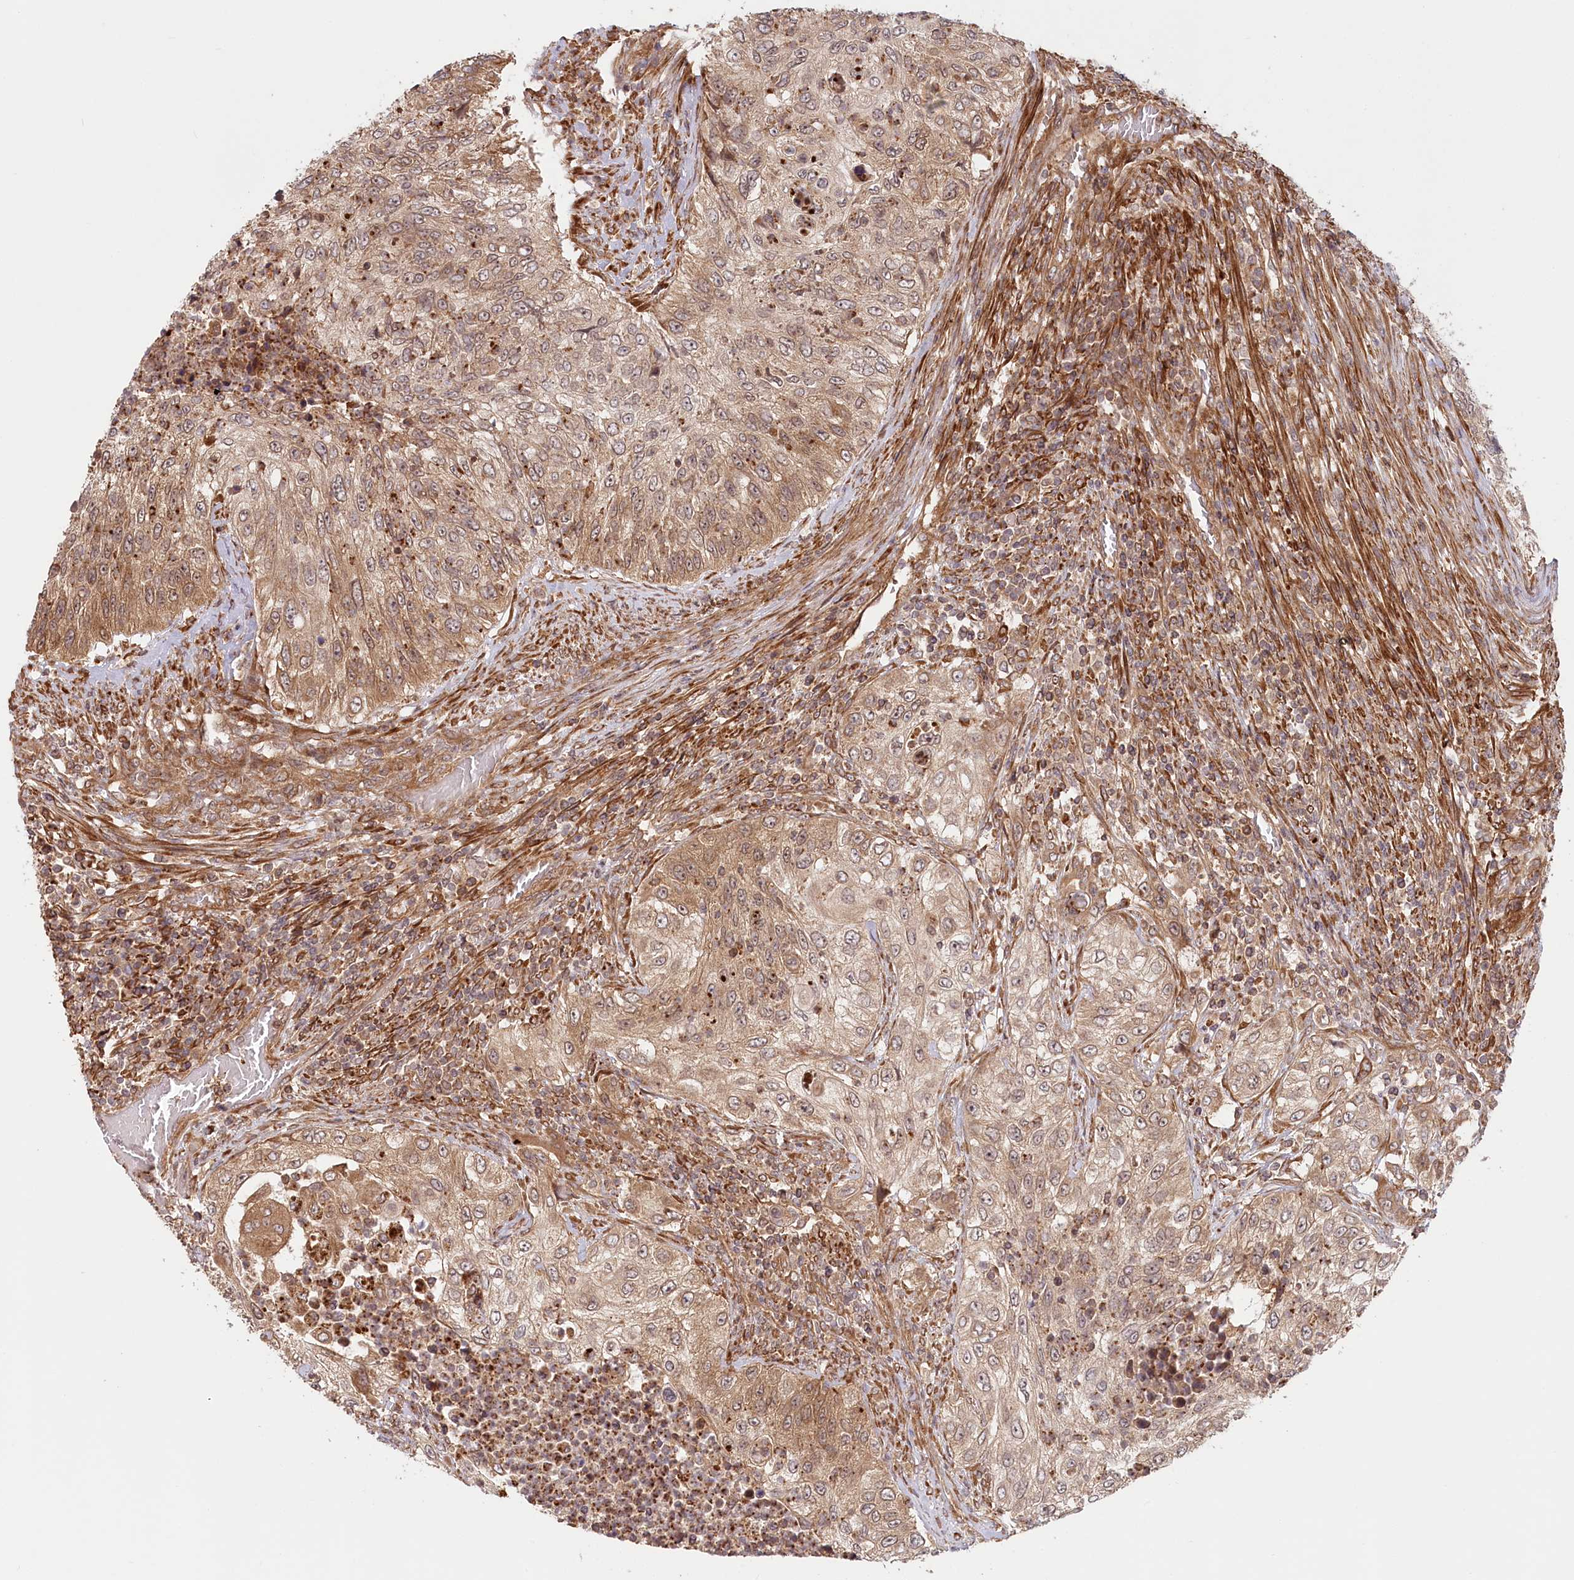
{"staining": {"intensity": "moderate", "quantity": ">75%", "location": "cytoplasmic/membranous"}, "tissue": "urothelial cancer", "cell_type": "Tumor cells", "image_type": "cancer", "snomed": [{"axis": "morphology", "description": "Urothelial carcinoma, High grade"}, {"axis": "topography", "description": "Urinary bladder"}], "caption": "A high-resolution photomicrograph shows IHC staining of urothelial cancer, which displays moderate cytoplasmic/membranous positivity in approximately >75% of tumor cells.", "gene": "CEP70", "patient": {"sex": "female", "age": 60}}